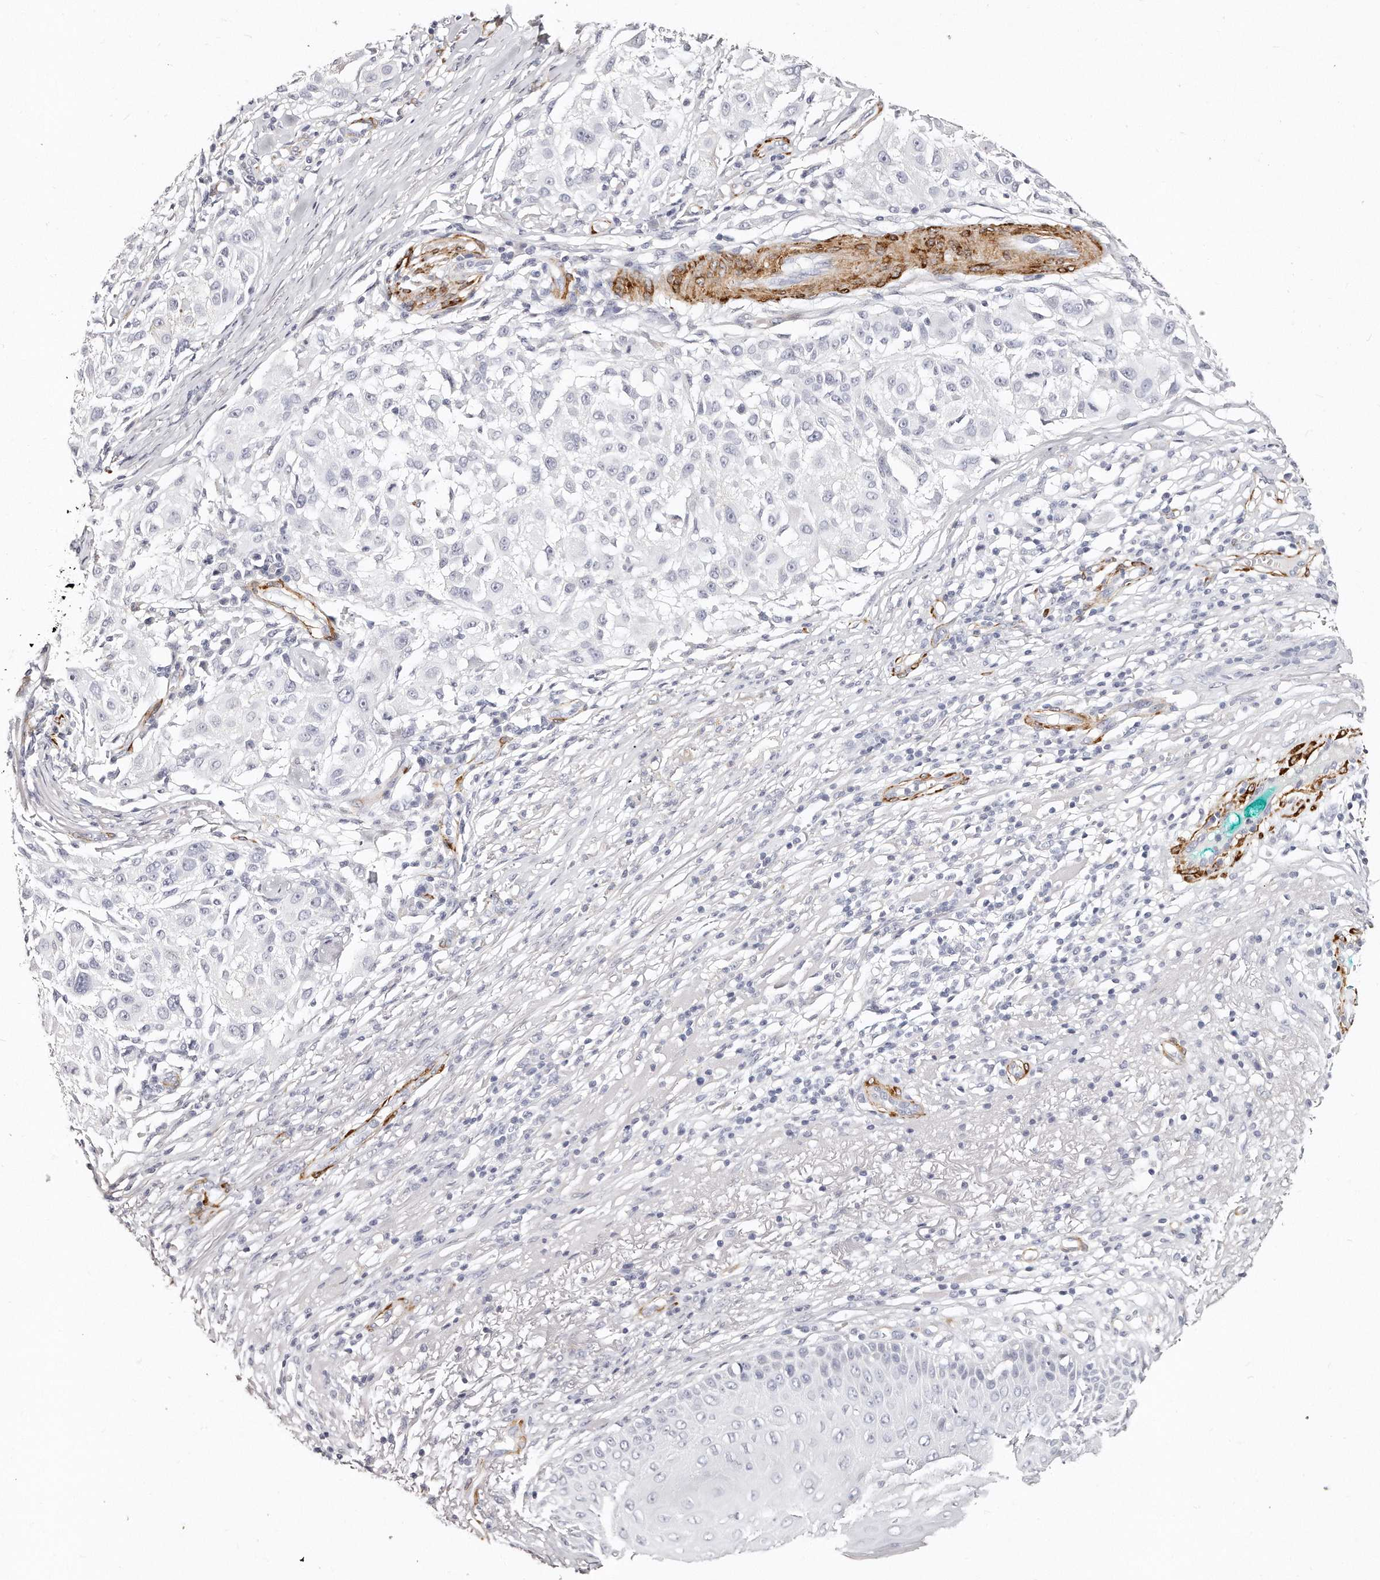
{"staining": {"intensity": "negative", "quantity": "none", "location": "none"}, "tissue": "melanoma", "cell_type": "Tumor cells", "image_type": "cancer", "snomed": [{"axis": "morphology", "description": "Necrosis, NOS"}, {"axis": "morphology", "description": "Malignant melanoma, NOS"}, {"axis": "topography", "description": "Skin"}], "caption": "Malignant melanoma was stained to show a protein in brown. There is no significant expression in tumor cells.", "gene": "LMOD1", "patient": {"sex": "female", "age": 87}}